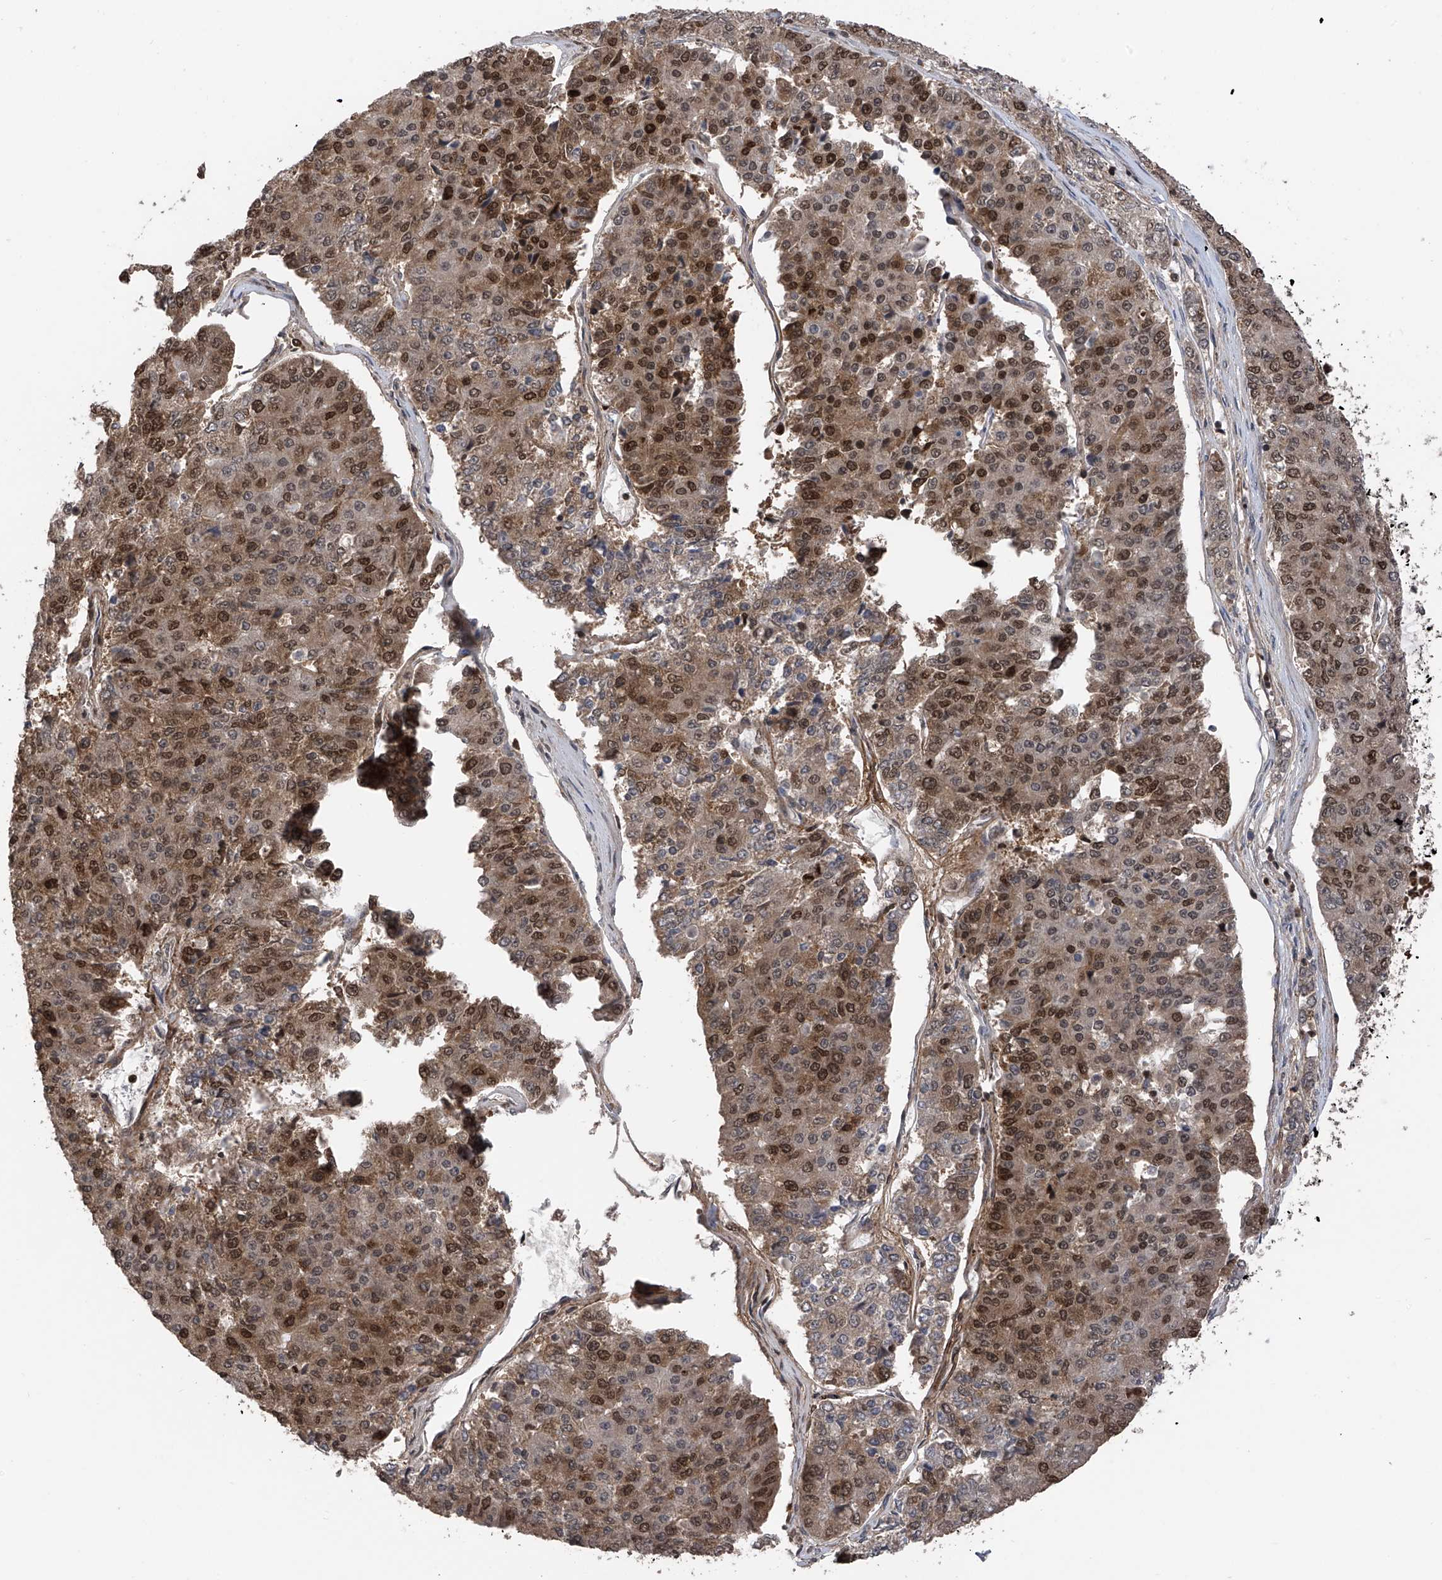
{"staining": {"intensity": "moderate", "quantity": "25%-75%", "location": "cytoplasmic/membranous,nuclear"}, "tissue": "pancreatic cancer", "cell_type": "Tumor cells", "image_type": "cancer", "snomed": [{"axis": "morphology", "description": "Adenocarcinoma, NOS"}, {"axis": "topography", "description": "Pancreas"}], "caption": "DAB (3,3'-diaminobenzidine) immunohistochemical staining of human adenocarcinoma (pancreatic) shows moderate cytoplasmic/membranous and nuclear protein expression in about 25%-75% of tumor cells. The staining was performed using DAB (3,3'-diaminobenzidine) to visualize the protein expression in brown, while the nuclei were stained in blue with hematoxylin (Magnification: 20x).", "gene": "DNAJC9", "patient": {"sex": "male", "age": 50}}